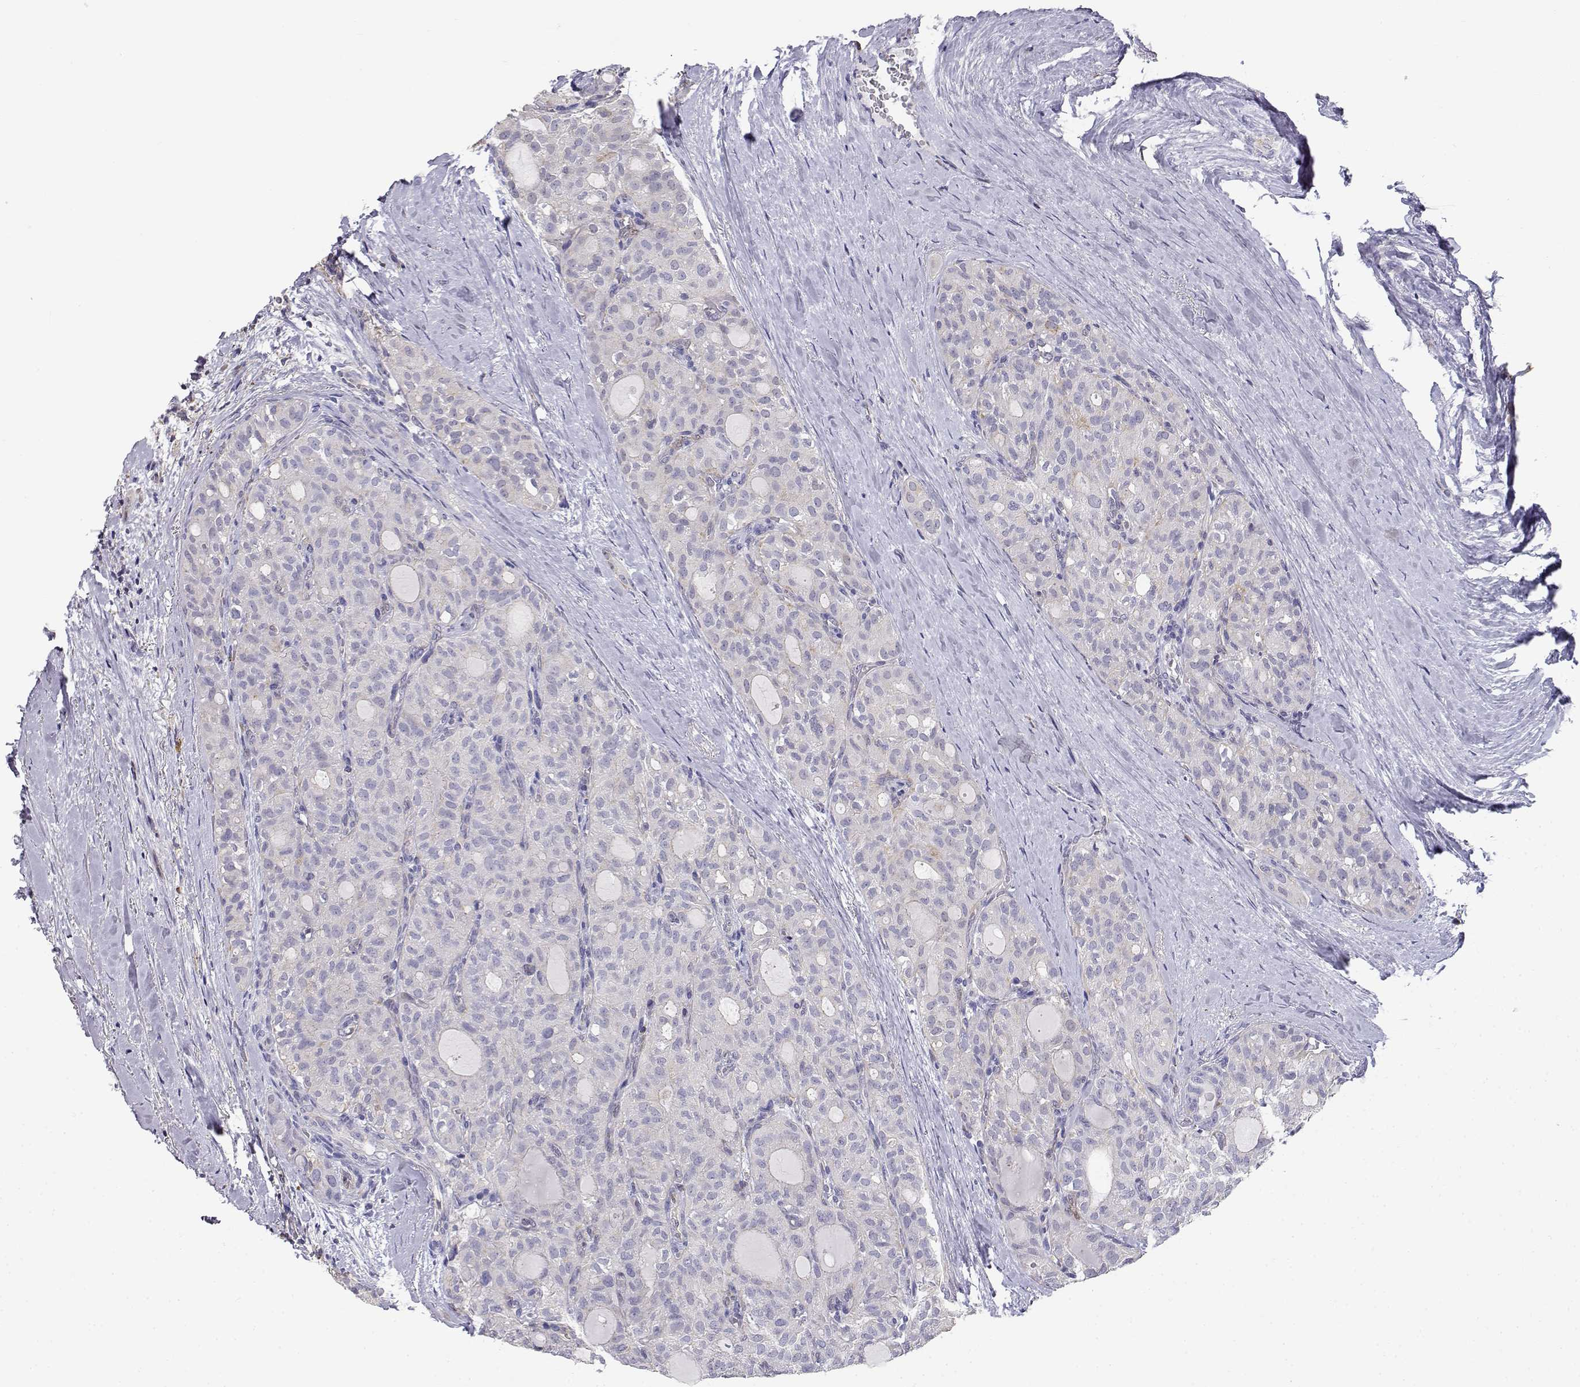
{"staining": {"intensity": "negative", "quantity": "none", "location": "none"}, "tissue": "thyroid cancer", "cell_type": "Tumor cells", "image_type": "cancer", "snomed": [{"axis": "morphology", "description": "Follicular adenoma carcinoma, NOS"}, {"axis": "topography", "description": "Thyroid gland"}], "caption": "Human follicular adenoma carcinoma (thyroid) stained for a protein using IHC reveals no positivity in tumor cells.", "gene": "ADA", "patient": {"sex": "male", "age": 75}}